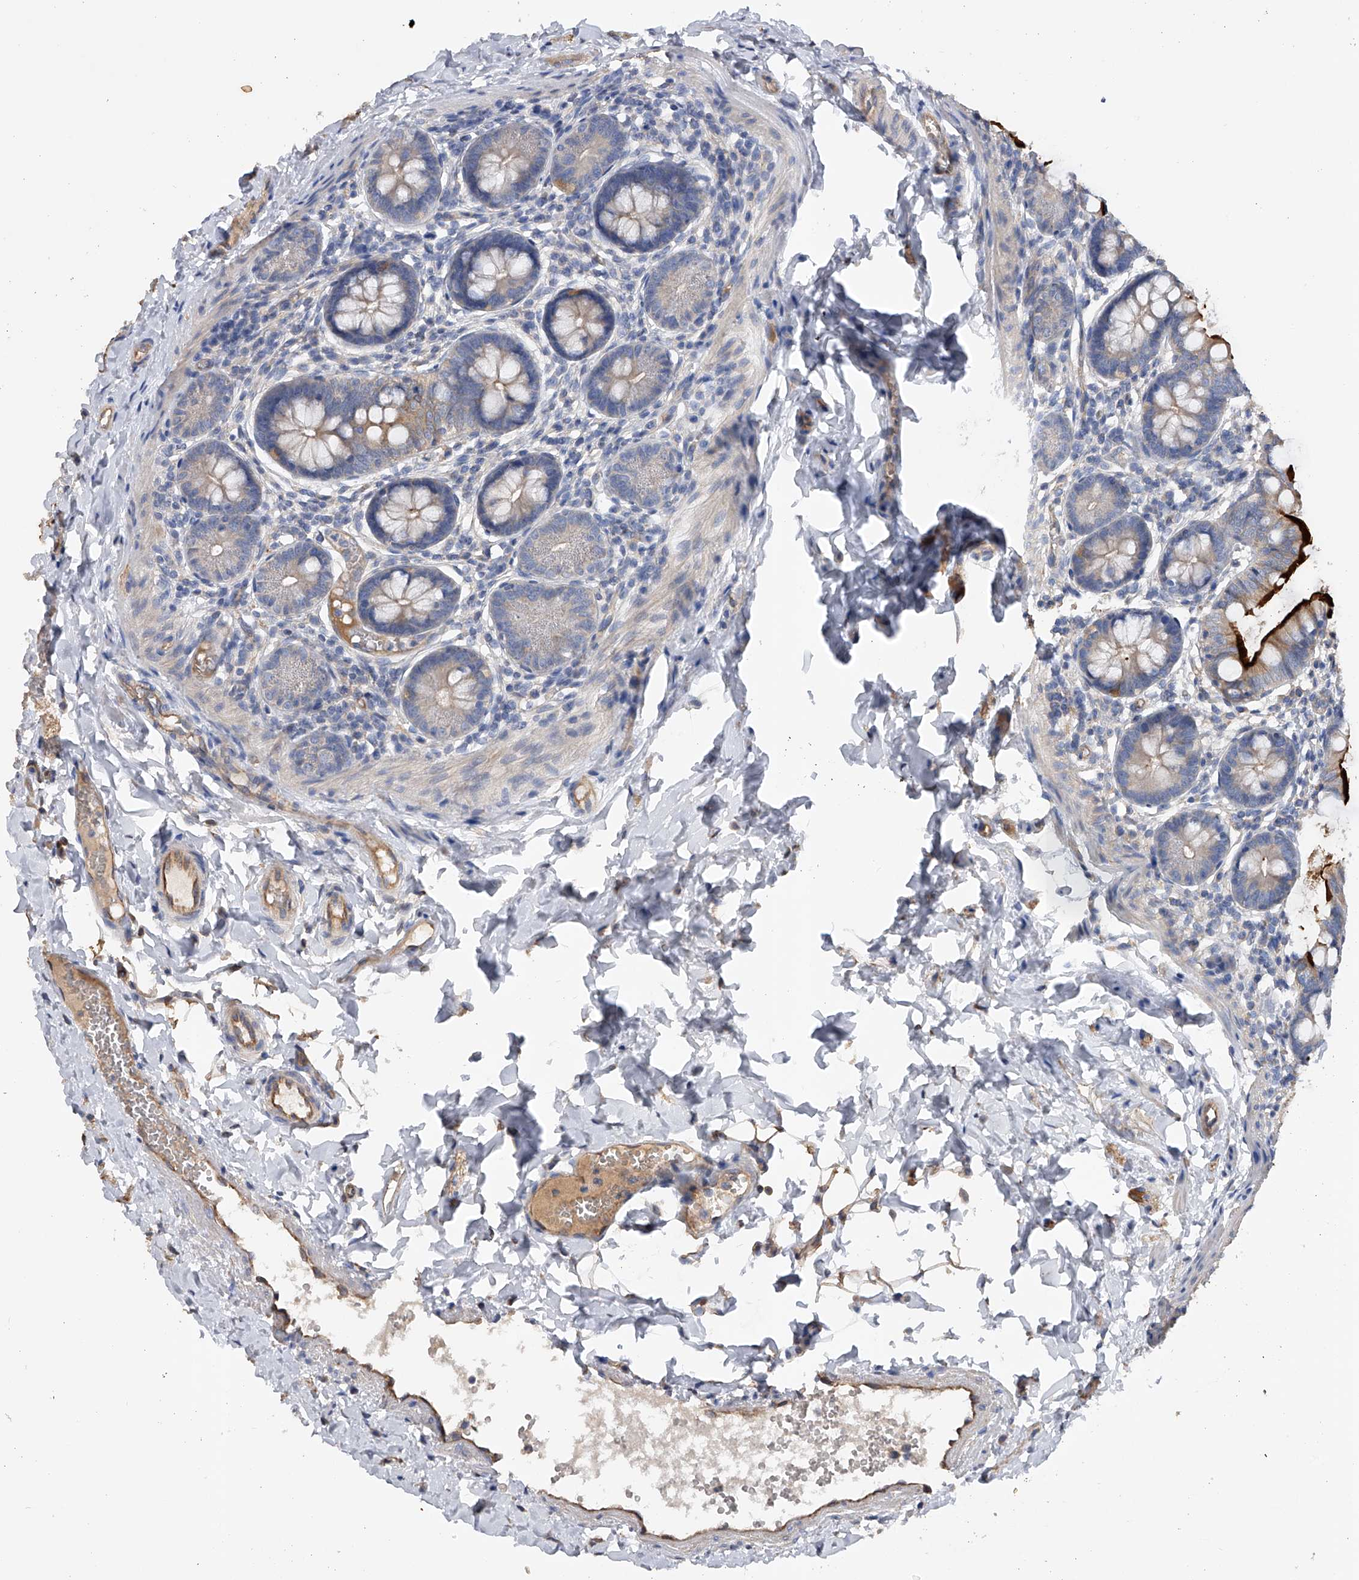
{"staining": {"intensity": "strong", "quantity": "<25%", "location": "cytoplasmic/membranous"}, "tissue": "small intestine", "cell_type": "Glandular cells", "image_type": "normal", "snomed": [{"axis": "morphology", "description": "Normal tissue, NOS"}, {"axis": "topography", "description": "Small intestine"}], "caption": "Immunohistochemical staining of normal small intestine shows strong cytoplasmic/membranous protein staining in approximately <25% of glandular cells.", "gene": "RWDD2A", "patient": {"sex": "male", "age": 7}}